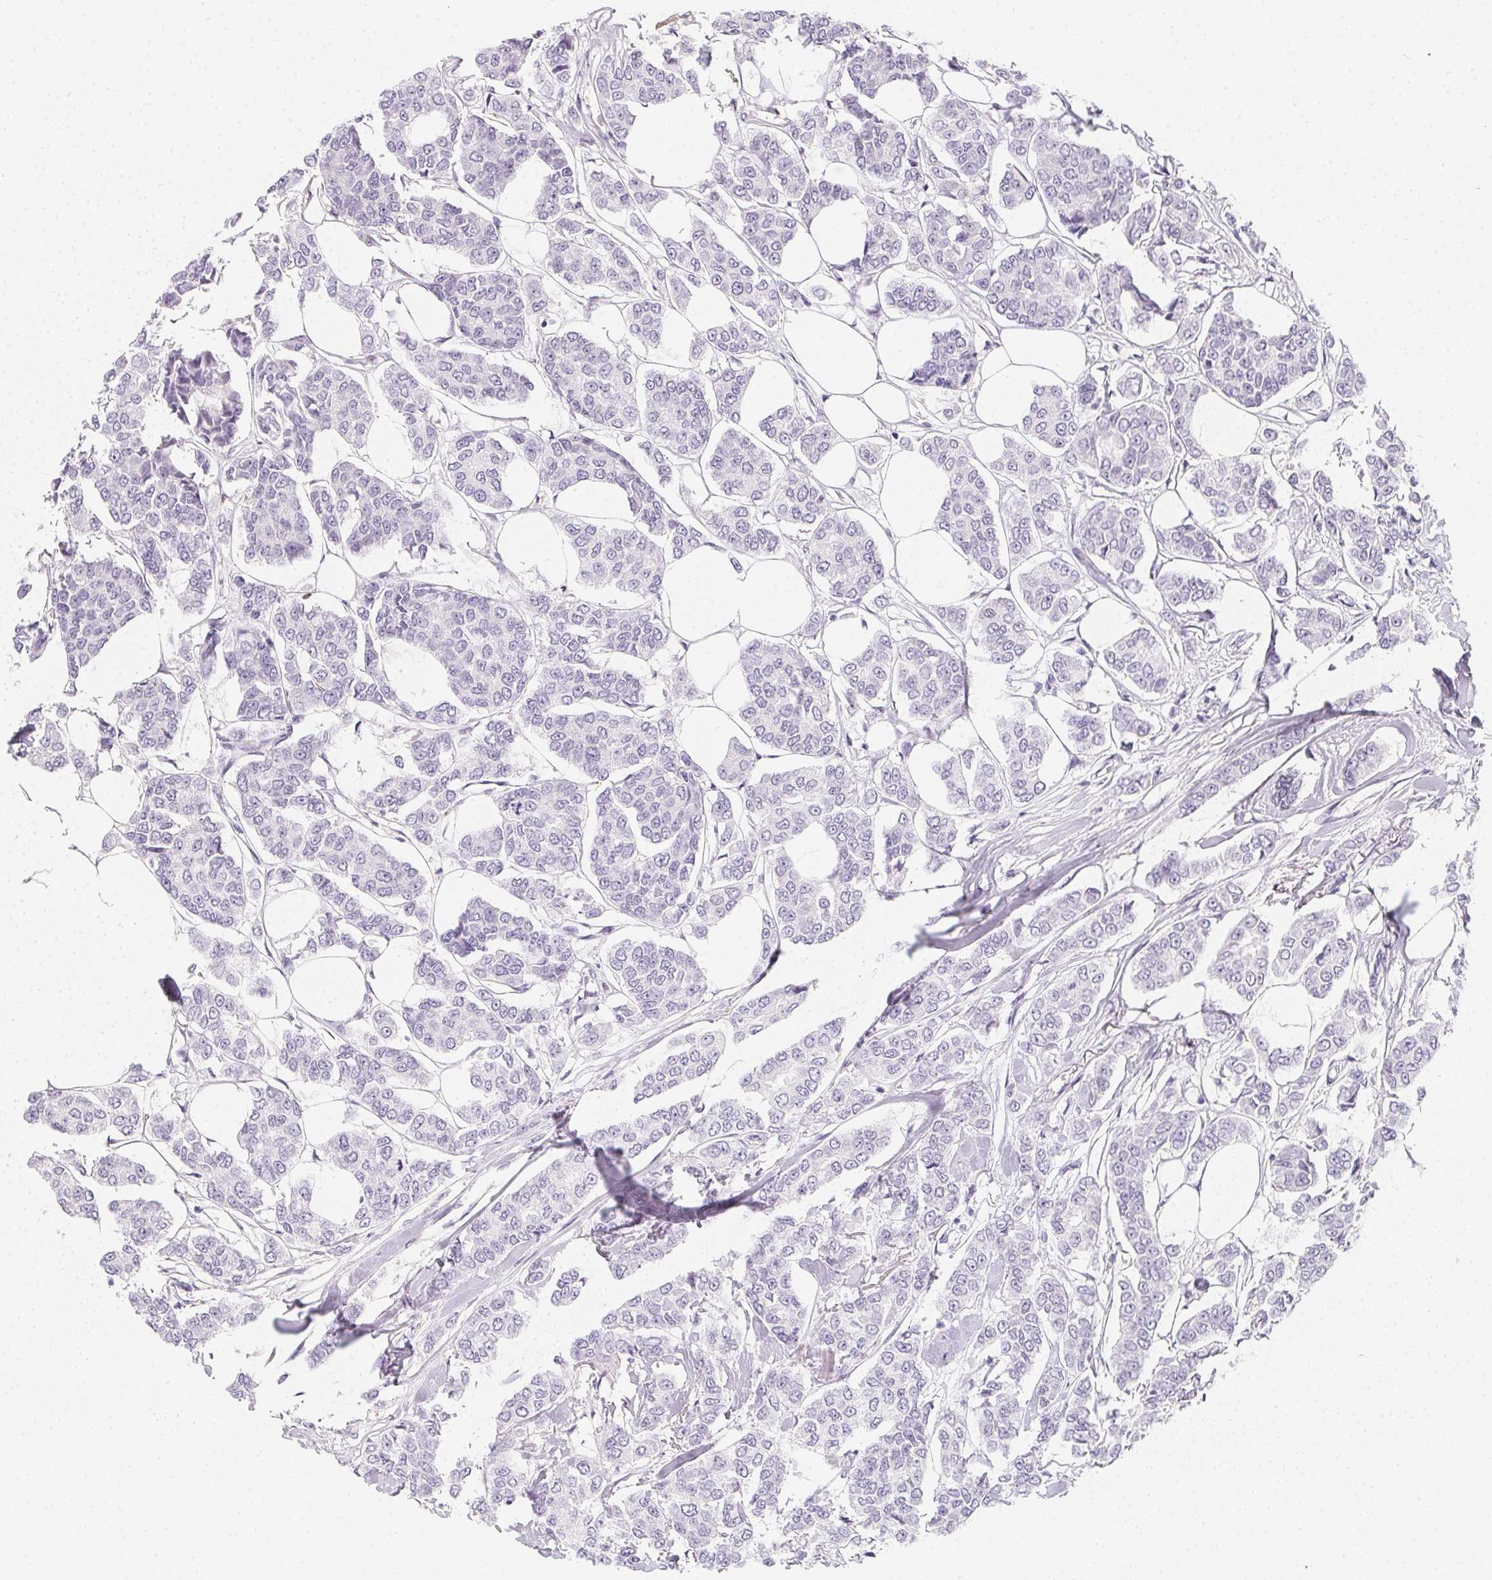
{"staining": {"intensity": "negative", "quantity": "none", "location": "none"}, "tissue": "breast cancer", "cell_type": "Tumor cells", "image_type": "cancer", "snomed": [{"axis": "morphology", "description": "Duct carcinoma"}, {"axis": "topography", "description": "Breast"}], "caption": "Breast cancer stained for a protein using immunohistochemistry (IHC) reveals no expression tumor cells.", "gene": "SOAT1", "patient": {"sex": "female", "age": 94}}